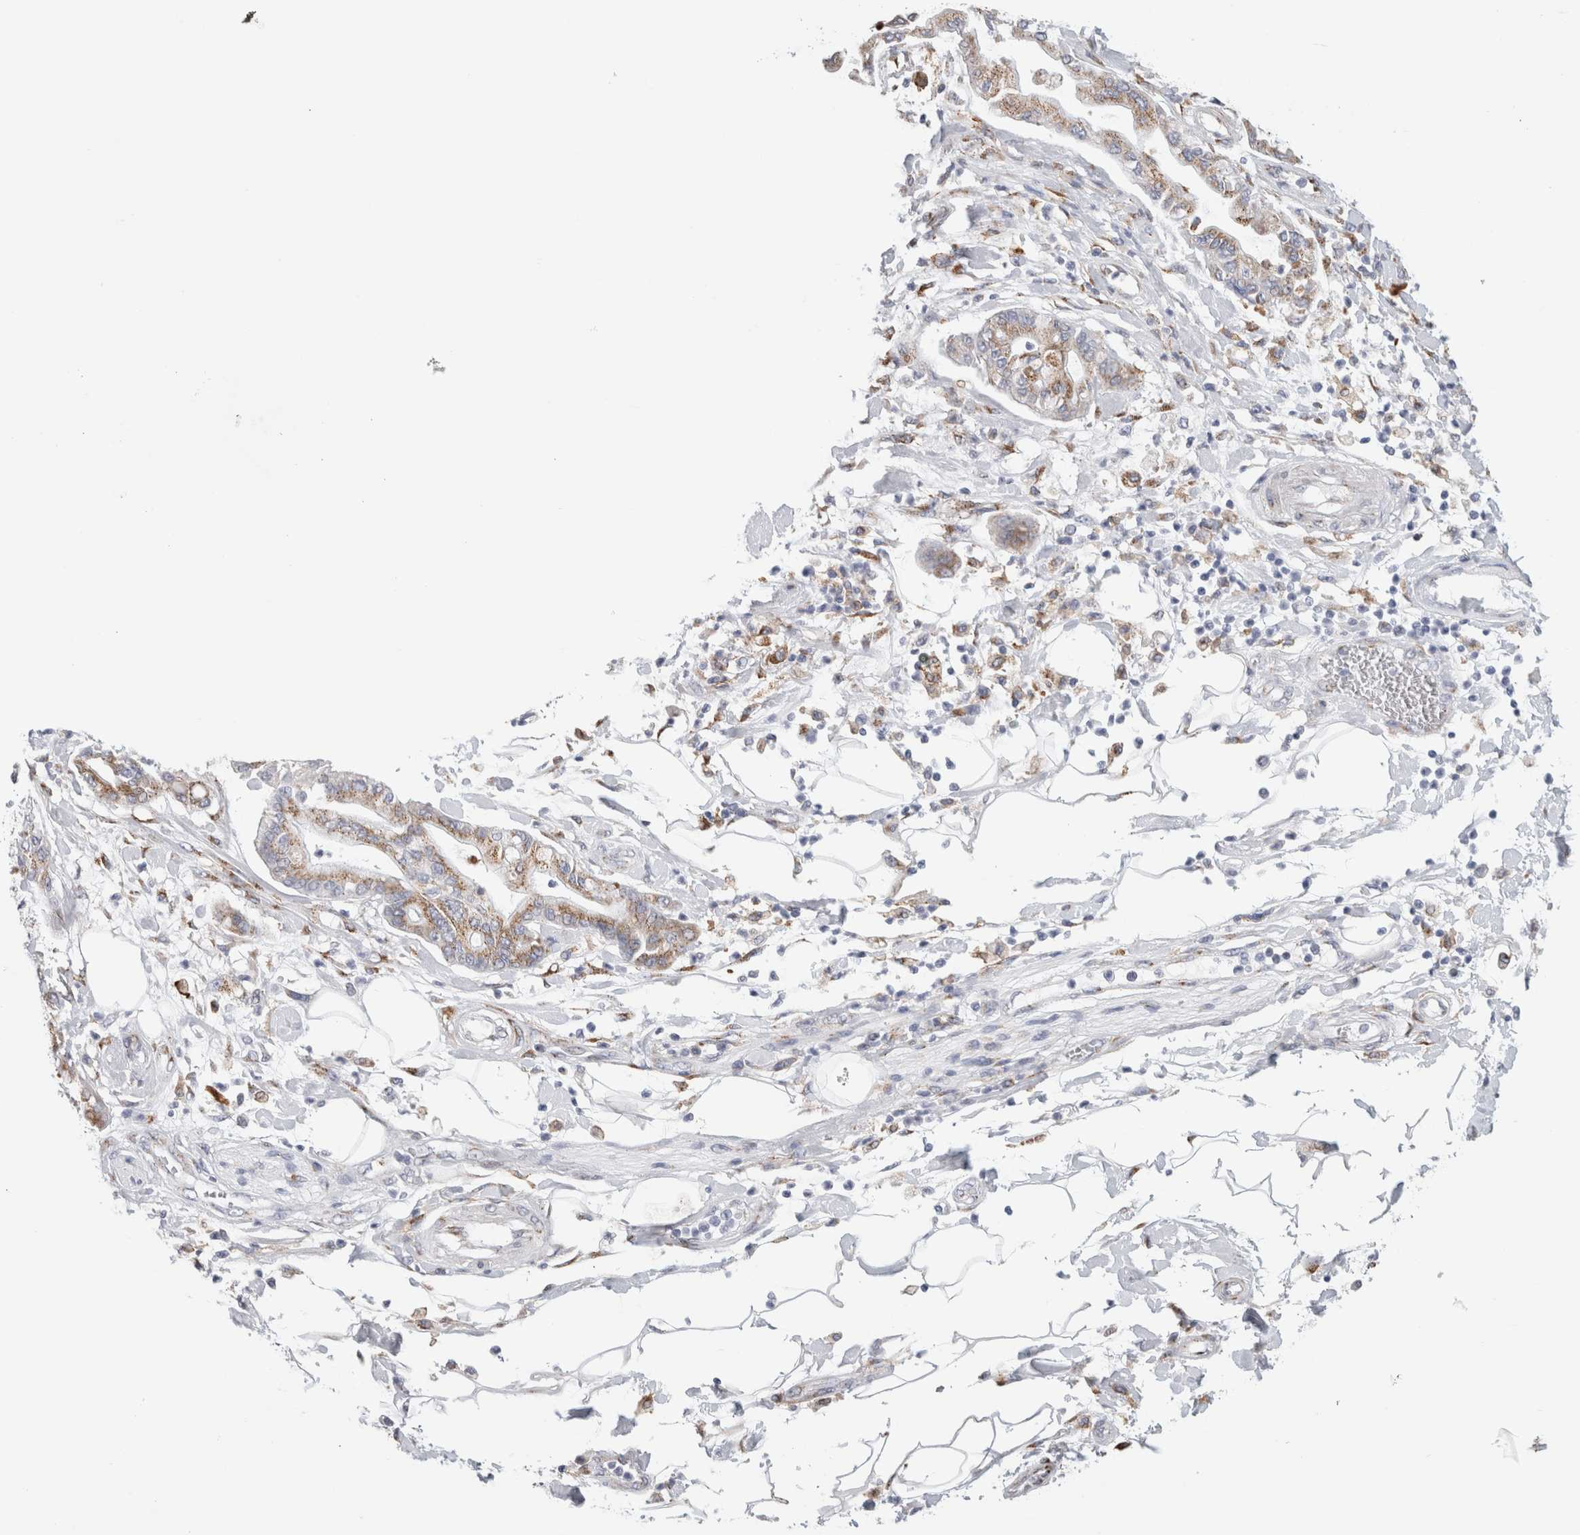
{"staining": {"intensity": "weak", "quantity": ">75%", "location": "cytoplasmic/membranous"}, "tissue": "pancreatic cancer", "cell_type": "Tumor cells", "image_type": "cancer", "snomed": [{"axis": "morphology", "description": "Adenocarcinoma, NOS"}, {"axis": "morphology", "description": "Adenocarcinoma, metastatic, NOS"}, {"axis": "topography", "description": "Lymph node"}, {"axis": "topography", "description": "Pancreas"}, {"axis": "topography", "description": "Duodenum"}], "caption": "Adenocarcinoma (pancreatic) tissue shows weak cytoplasmic/membranous staining in approximately >75% of tumor cells, visualized by immunohistochemistry.", "gene": "MCFD2", "patient": {"sex": "female", "age": 64}}